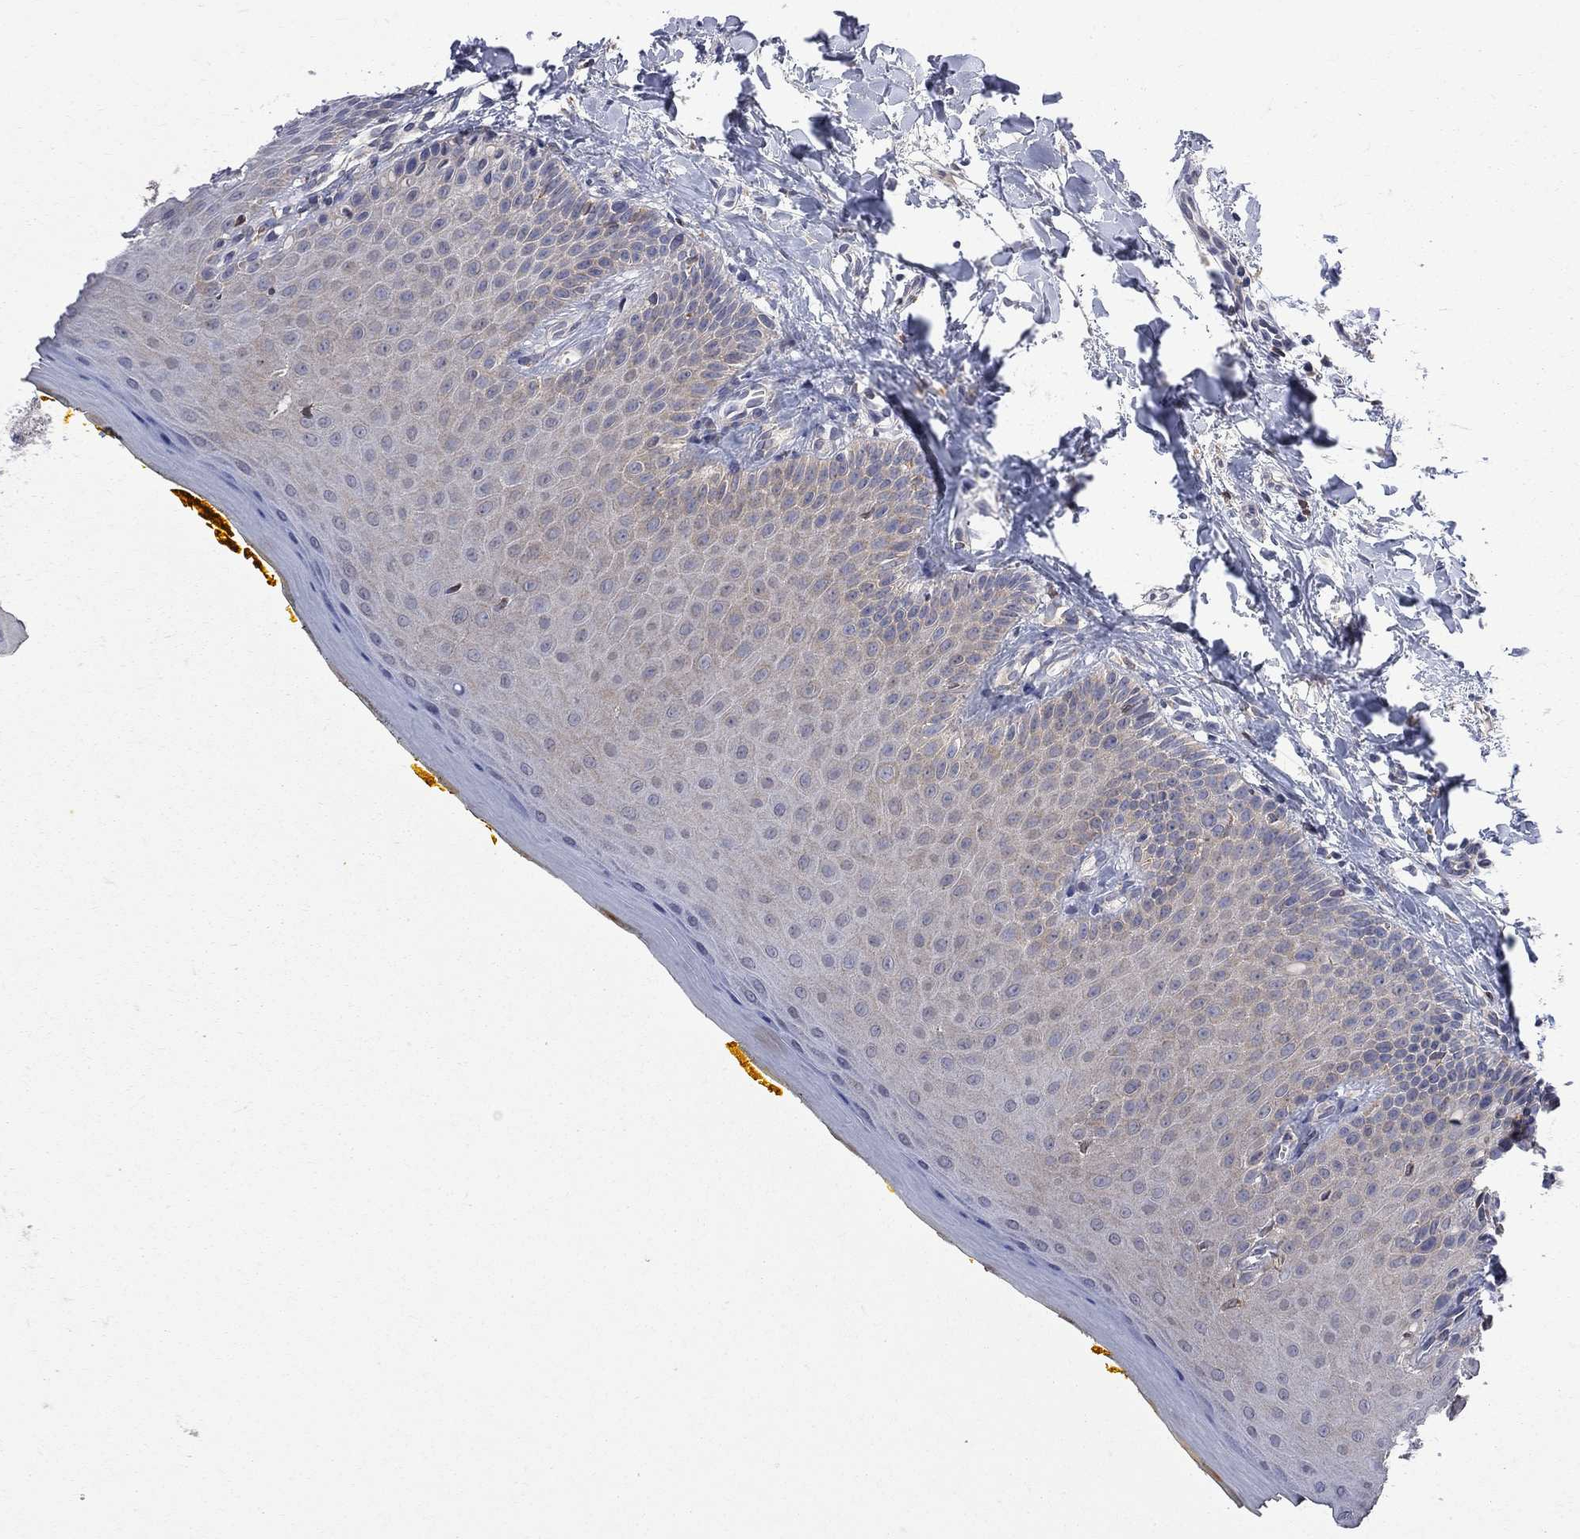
{"staining": {"intensity": "weak", "quantity": "25%-75%", "location": "cytoplasmic/membranous"}, "tissue": "oral mucosa", "cell_type": "Squamous epithelial cells", "image_type": "normal", "snomed": [{"axis": "morphology", "description": "Normal tissue, NOS"}, {"axis": "topography", "description": "Oral tissue"}], "caption": "Squamous epithelial cells exhibit low levels of weak cytoplasmic/membranous positivity in about 25%-75% of cells in normal oral mucosa.", "gene": "CNOT11", "patient": {"sex": "female", "age": 43}}